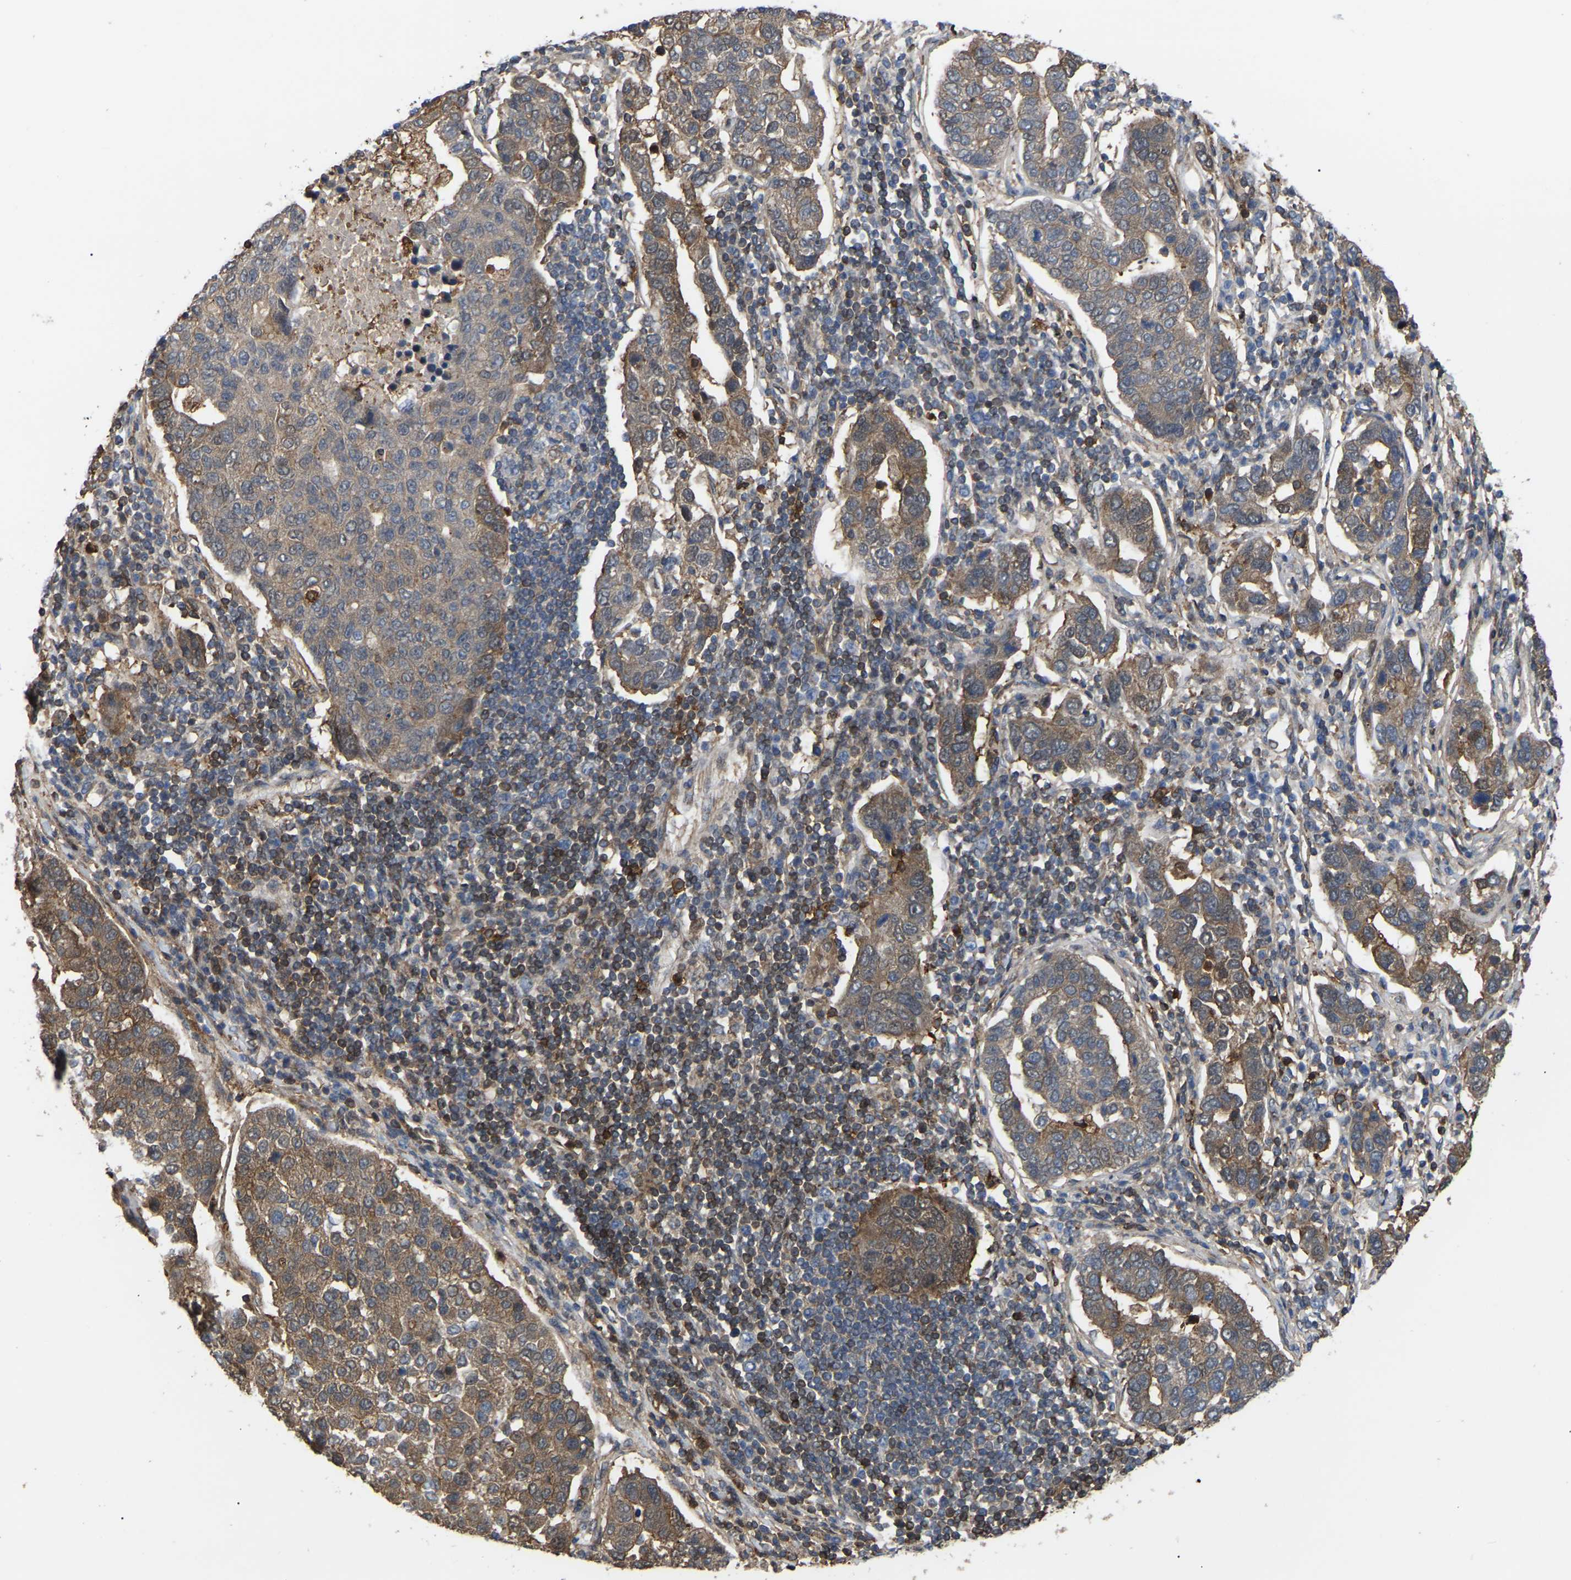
{"staining": {"intensity": "weak", "quantity": "25%-75%", "location": "cytoplasmic/membranous"}, "tissue": "pancreatic cancer", "cell_type": "Tumor cells", "image_type": "cancer", "snomed": [{"axis": "morphology", "description": "Adenocarcinoma, NOS"}, {"axis": "topography", "description": "Pancreas"}], "caption": "Protein expression by IHC exhibits weak cytoplasmic/membranous staining in approximately 25%-75% of tumor cells in pancreatic cancer (adenocarcinoma).", "gene": "CIT", "patient": {"sex": "female", "age": 61}}